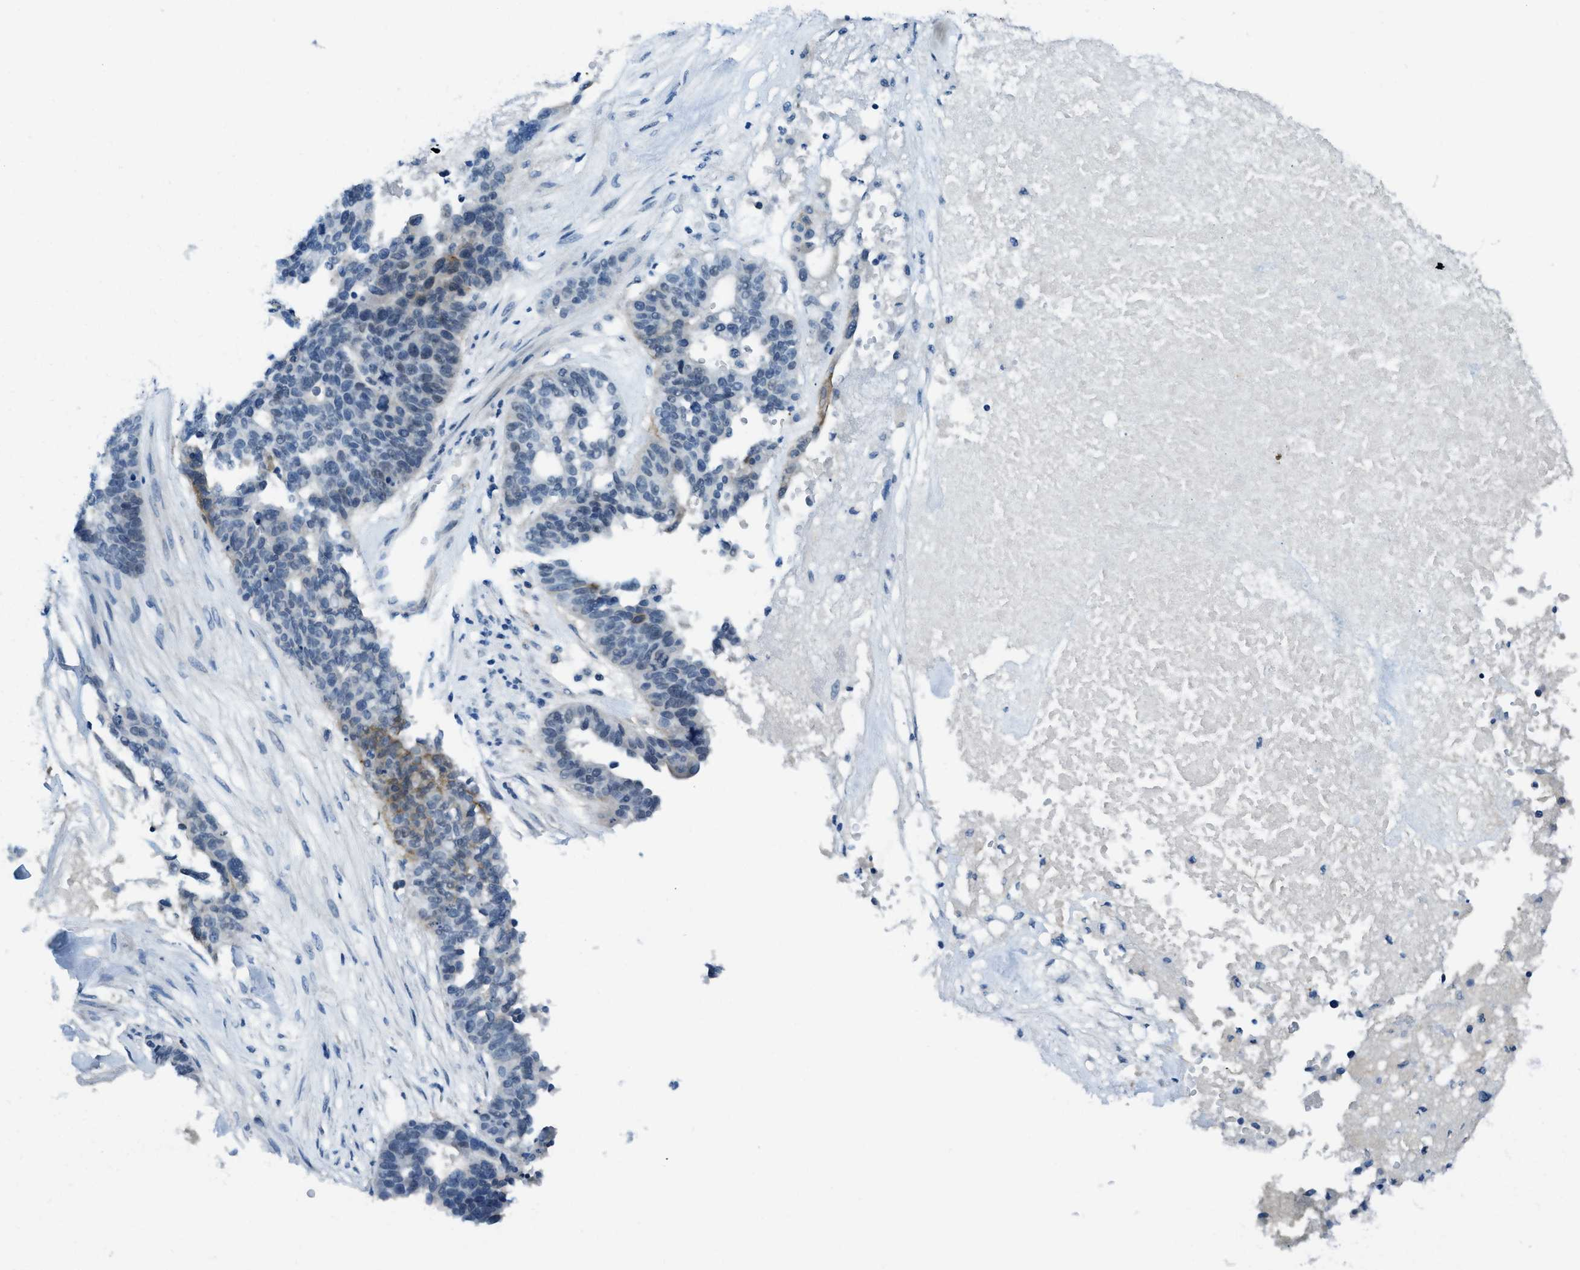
{"staining": {"intensity": "negative", "quantity": "none", "location": "none"}, "tissue": "ovarian cancer", "cell_type": "Tumor cells", "image_type": "cancer", "snomed": [{"axis": "morphology", "description": "Cystadenocarcinoma, serous, NOS"}, {"axis": "topography", "description": "Ovary"}], "caption": "Immunohistochemical staining of human serous cystadenocarcinoma (ovarian) displays no significant expression in tumor cells. (DAB (3,3'-diaminobenzidine) IHC visualized using brightfield microscopy, high magnification).", "gene": "KLHL8", "patient": {"sex": "female", "age": 59}}